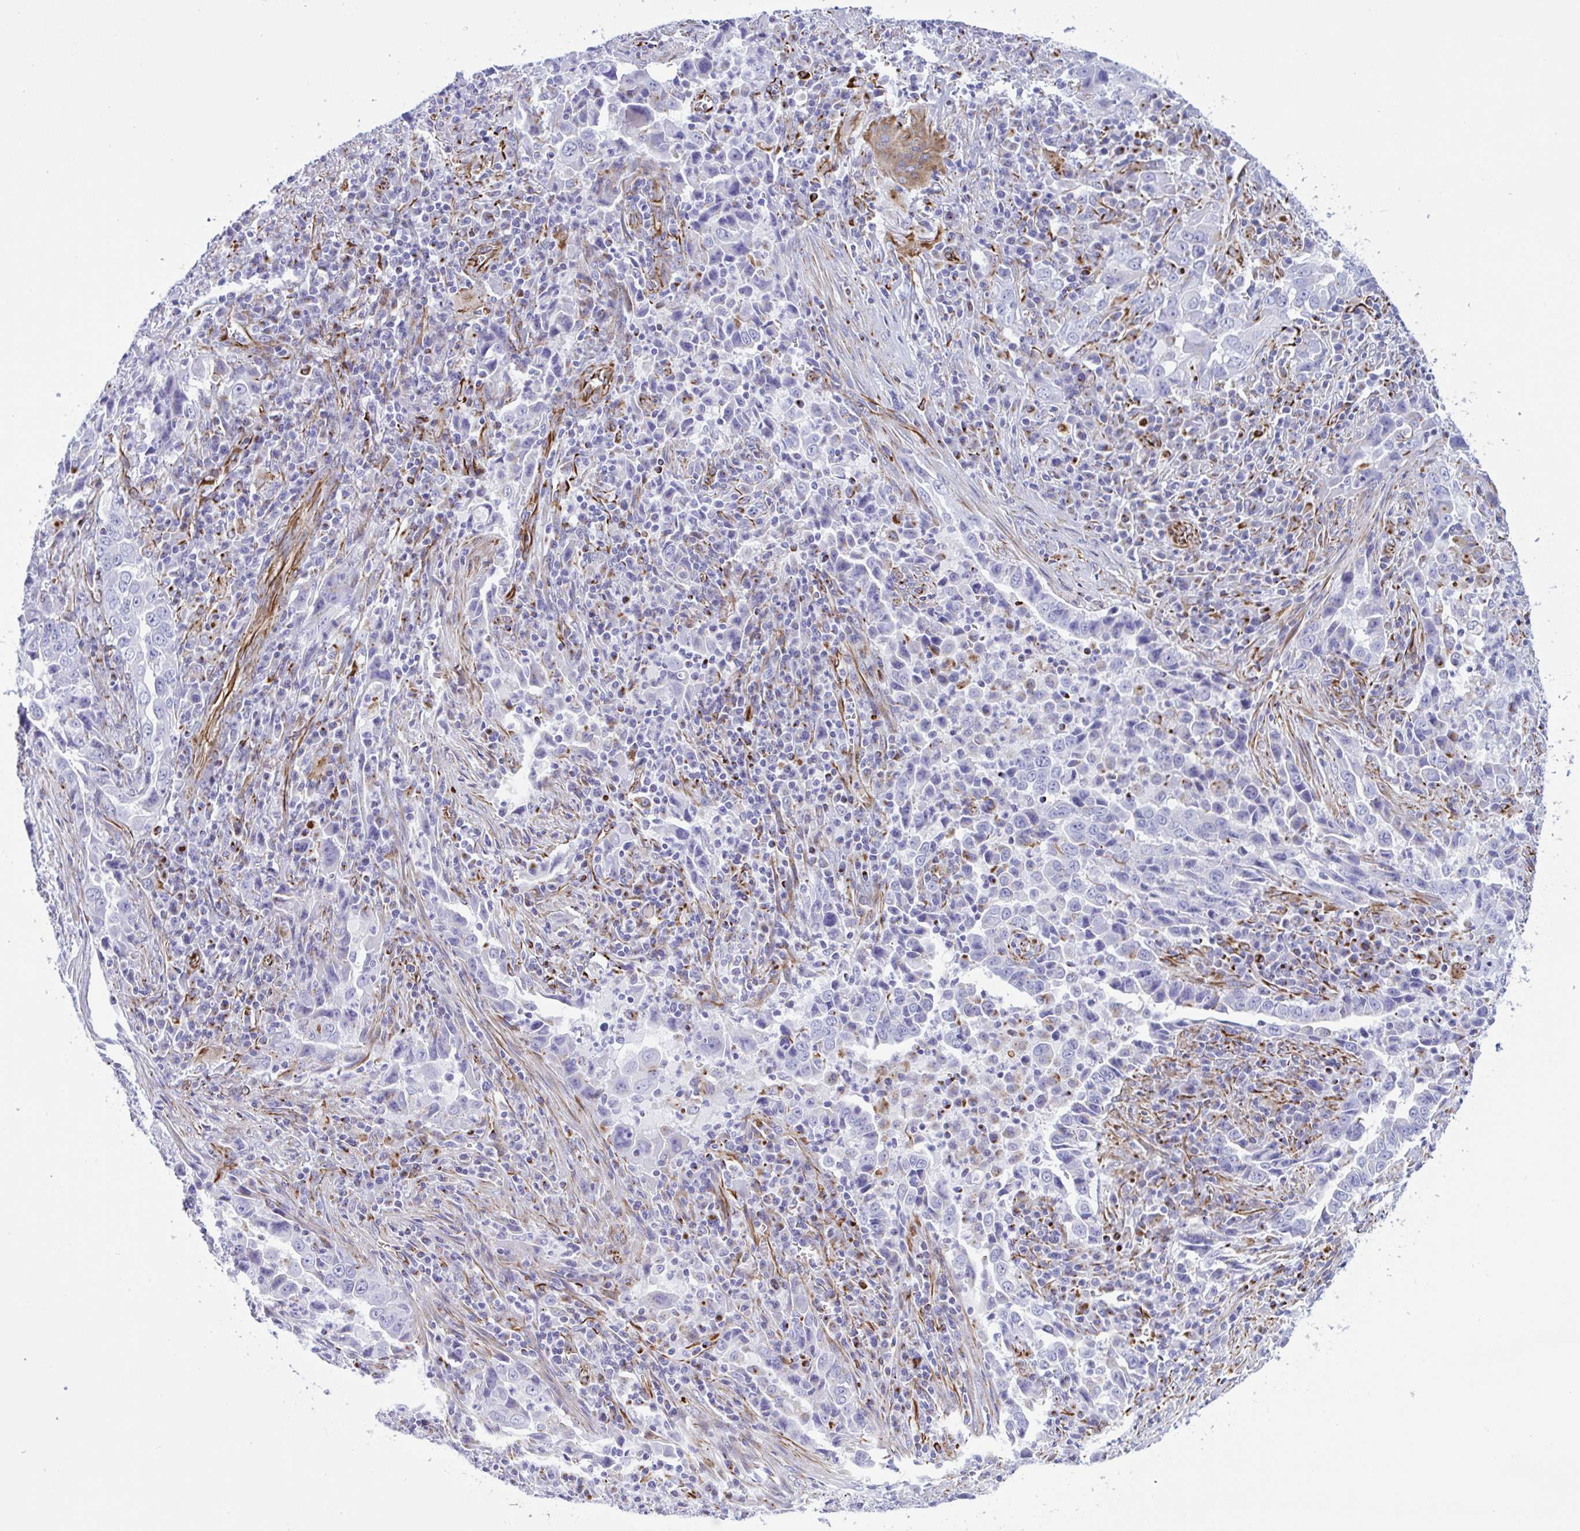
{"staining": {"intensity": "negative", "quantity": "none", "location": "none"}, "tissue": "lung cancer", "cell_type": "Tumor cells", "image_type": "cancer", "snomed": [{"axis": "morphology", "description": "Adenocarcinoma, NOS"}, {"axis": "topography", "description": "Lung"}], "caption": "DAB immunohistochemical staining of lung adenocarcinoma reveals no significant positivity in tumor cells.", "gene": "SMAD5", "patient": {"sex": "male", "age": 67}}